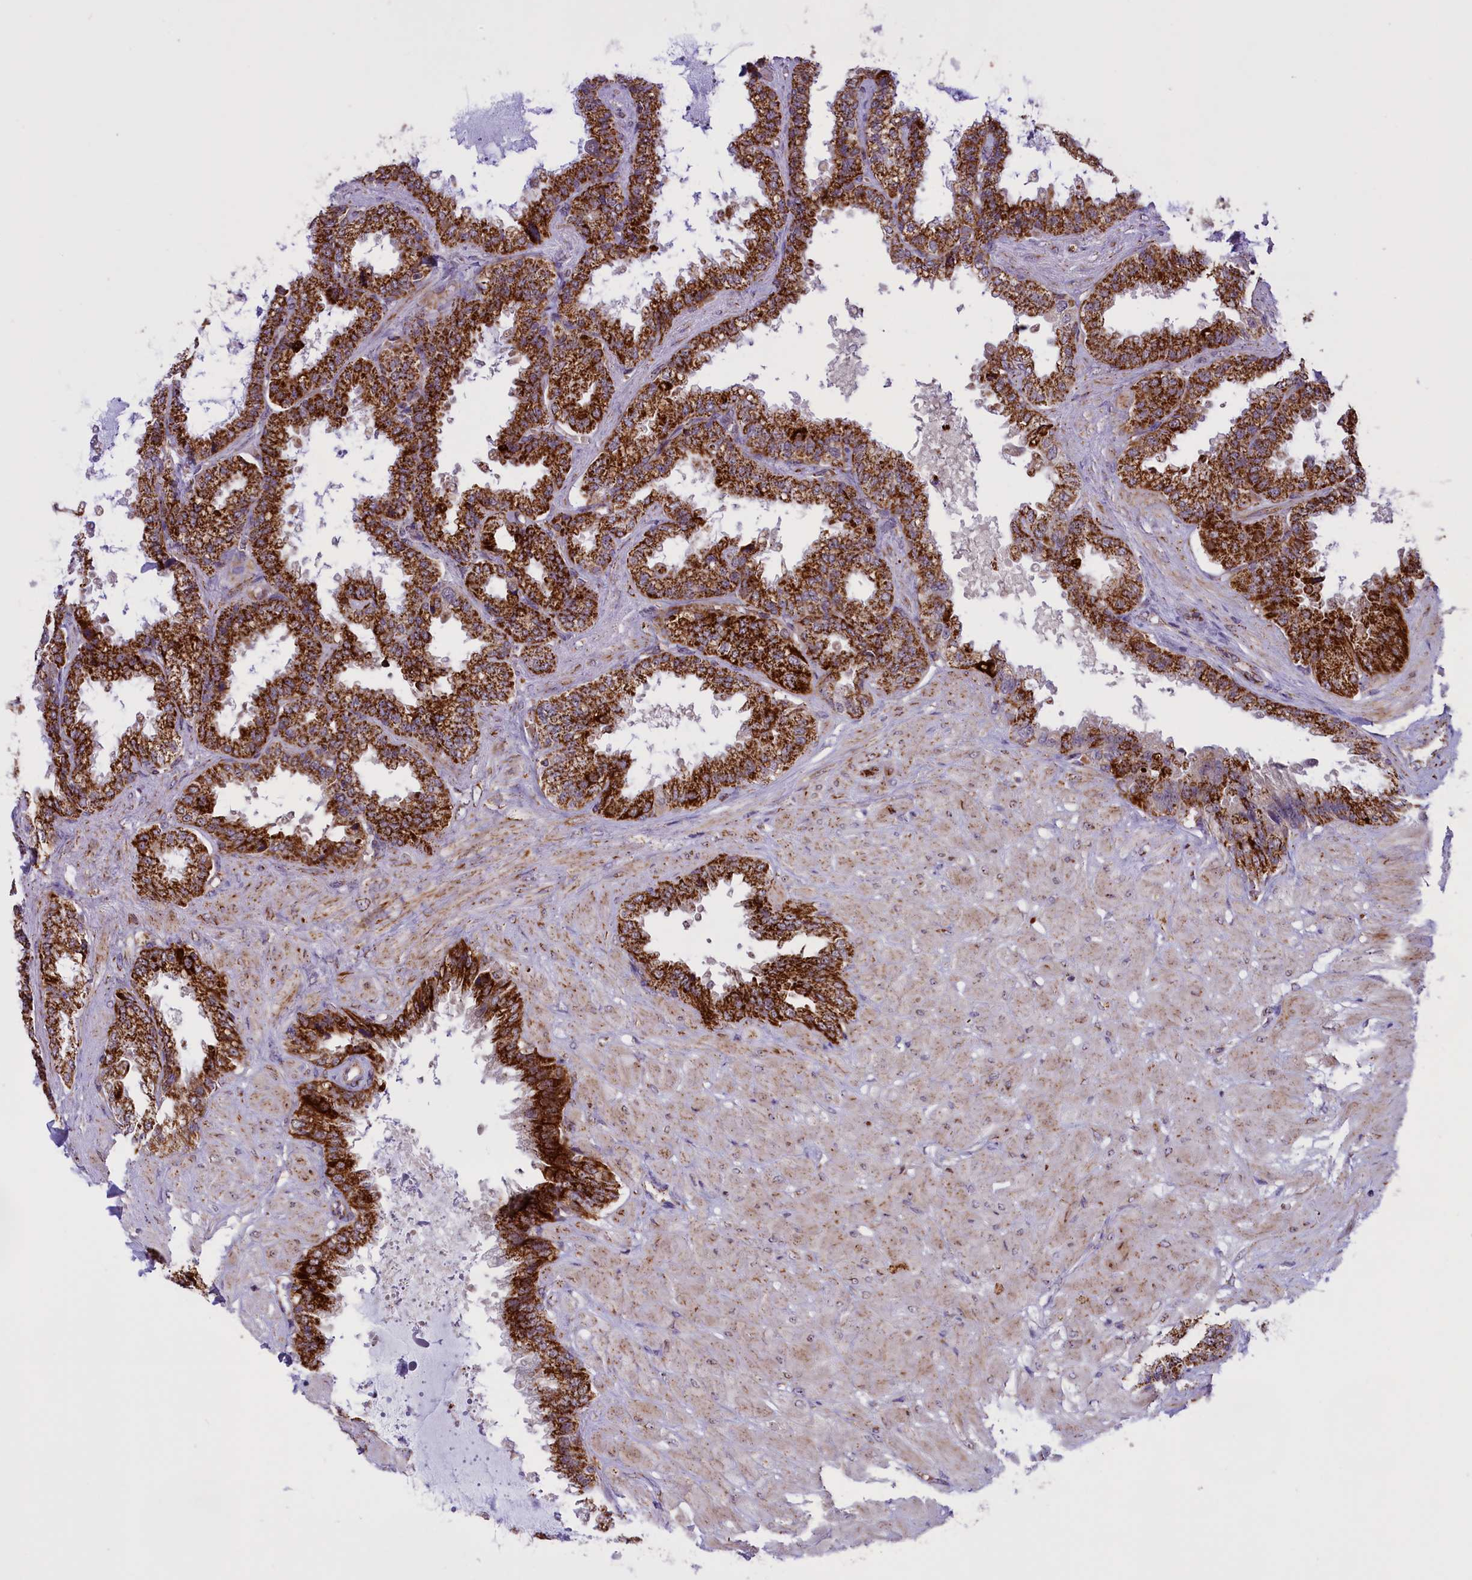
{"staining": {"intensity": "strong", "quantity": ">75%", "location": "cytoplasmic/membranous"}, "tissue": "seminal vesicle", "cell_type": "Glandular cells", "image_type": "normal", "snomed": [{"axis": "morphology", "description": "Normal tissue, NOS"}, {"axis": "topography", "description": "Seminal veicle"}], "caption": "Immunohistochemistry (IHC) micrograph of unremarkable seminal vesicle: human seminal vesicle stained using IHC exhibits high levels of strong protein expression localized specifically in the cytoplasmic/membranous of glandular cells, appearing as a cytoplasmic/membranous brown color.", "gene": "NDUFS5", "patient": {"sex": "male", "age": 46}}